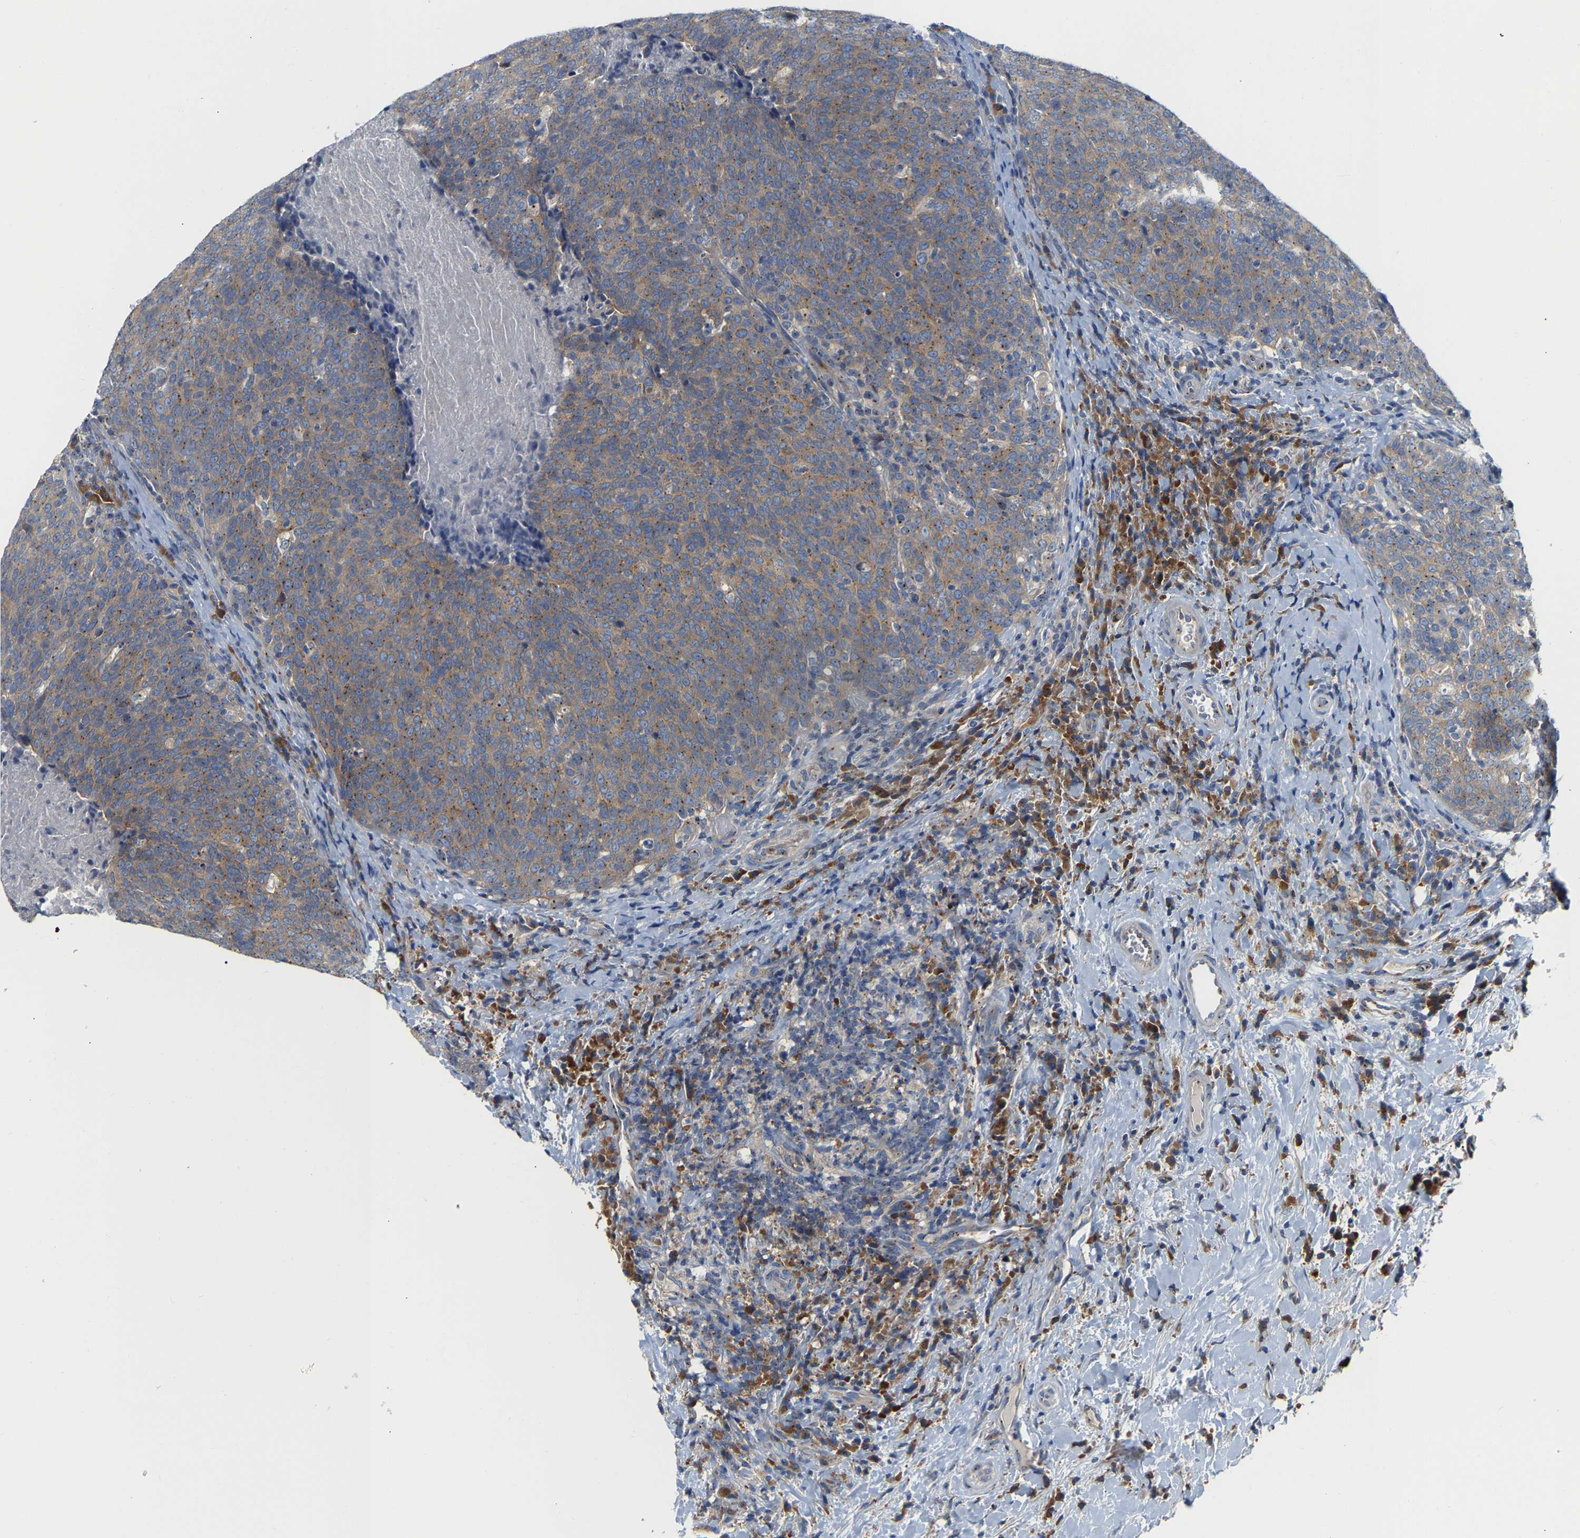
{"staining": {"intensity": "weak", "quantity": ">75%", "location": "cytoplasmic/membranous"}, "tissue": "head and neck cancer", "cell_type": "Tumor cells", "image_type": "cancer", "snomed": [{"axis": "morphology", "description": "Squamous cell carcinoma, NOS"}, {"axis": "morphology", "description": "Squamous cell carcinoma, metastatic, NOS"}, {"axis": "topography", "description": "Lymph node"}, {"axis": "topography", "description": "Head-Neck"}], "caption": "Human head and neck cancer (metastatic squamous cell carcinoma) stained for a protein (brown) displays weak cytoplasmic/membranous positive staining in approximately >75% of tumor cells.", "gene": "PCNT", "patient": {"sex": "male", "age": 62}}